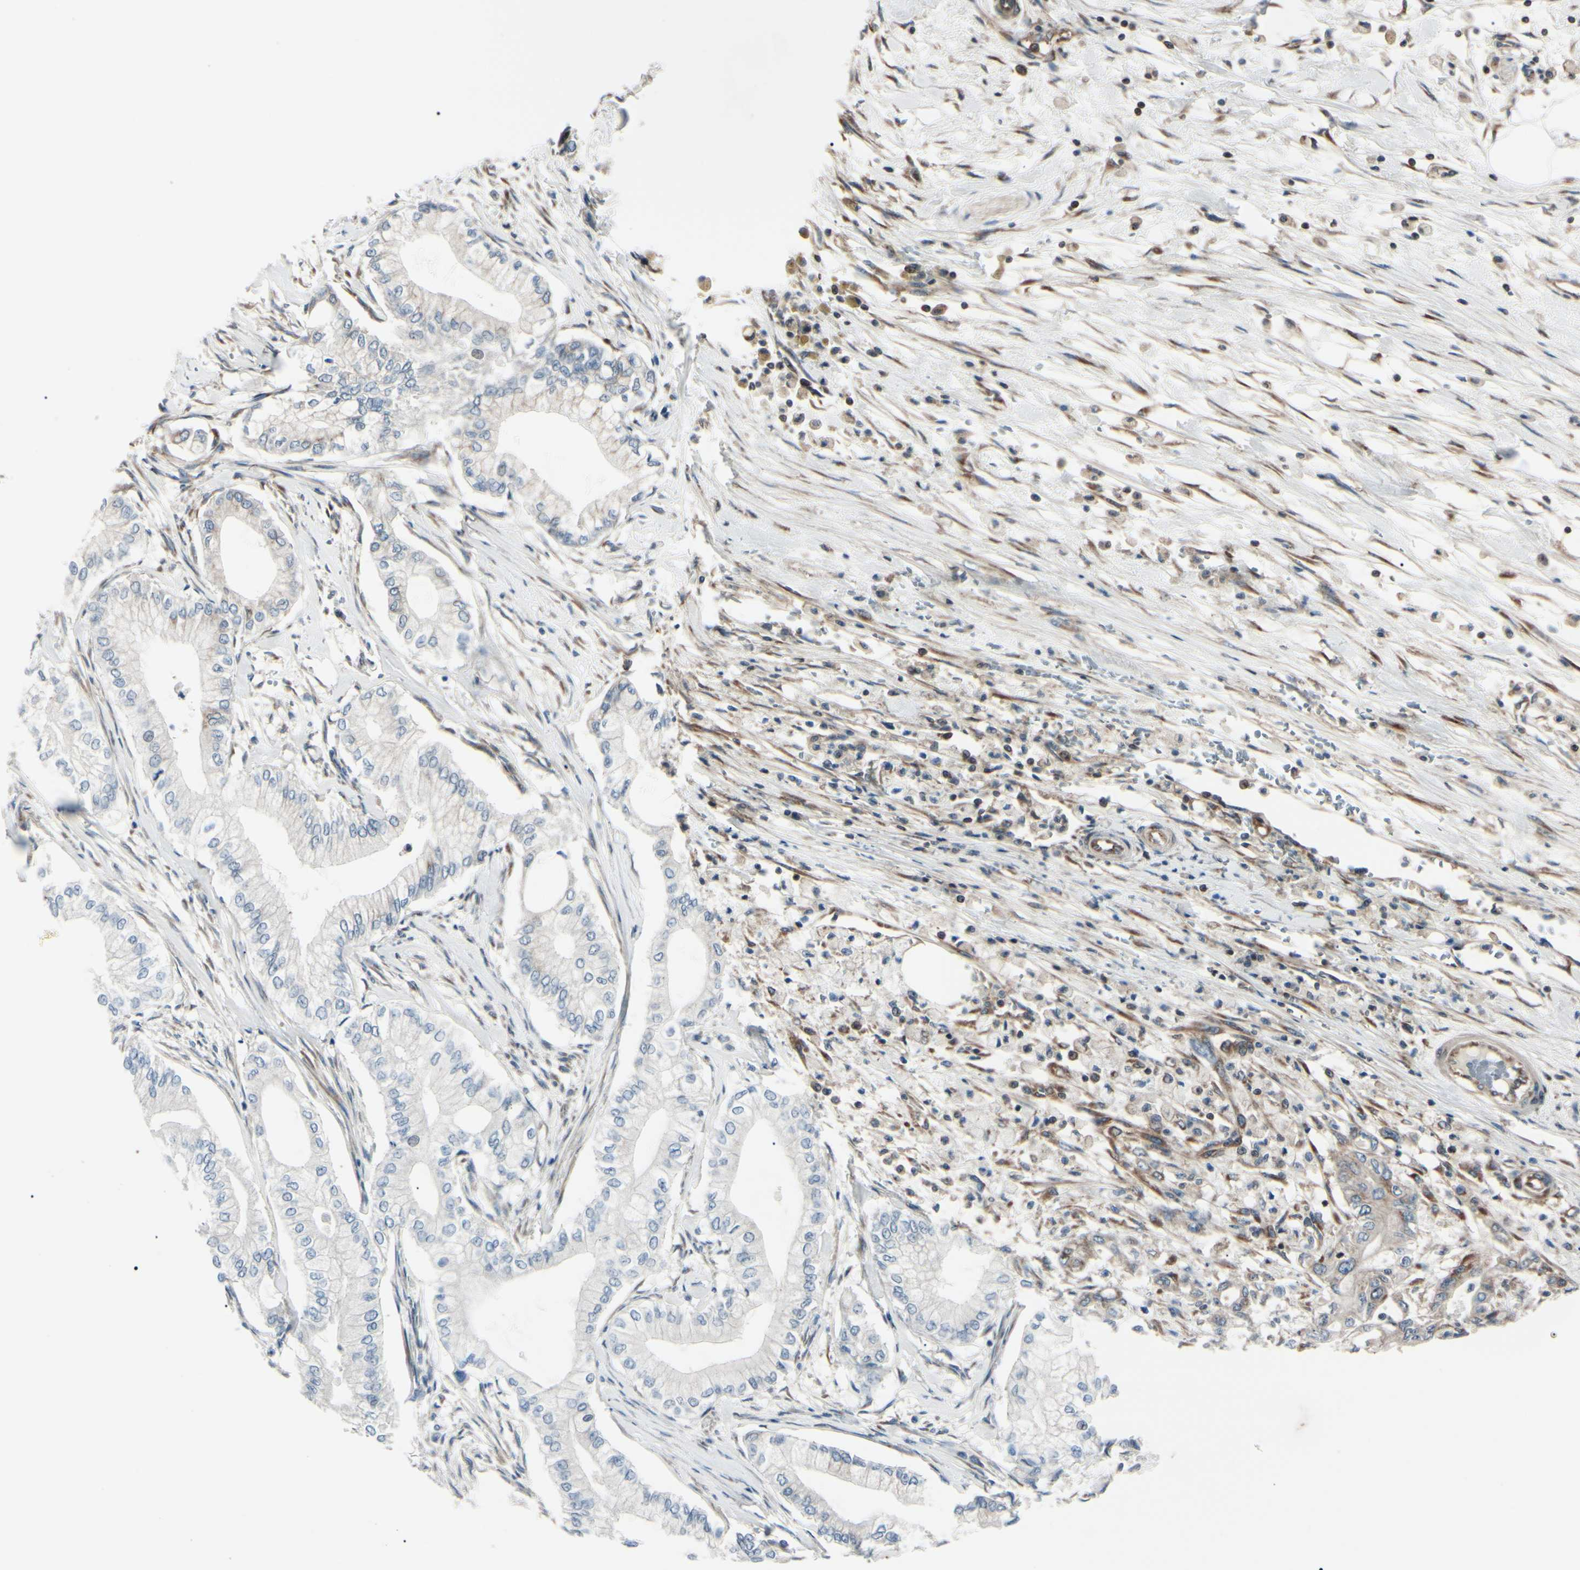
{"staining": {"intensity": "weak", "quantity": "<25%", "location": "cytoplasmic/membranous"}, "tissue": "pancreatic cancer", "cell_type": "Tumor cells", "image_type": "cancer", "snomed": [{"axis": "morphology", "description": "Adenocarcinoma, NOS"}, {"axis": "topography", "description": "Pancreas"}], "caption": "High magnification brightfield microscopy of pancreatic cancer stained with DAB (3,3'-diaminobenzidine) (brown) and counterstained with hematoxylin (blue): tumor cells show no significant positivity. The staining was performed using DAB (3,3'-diaminobenzidine) to visualize the protein expression in brown, while the nuclei were stained in blue with hematoxylin (Magnification: 20x).", "gene": "MAPRE1", "patient": {"sex": "male", "age": 70}}